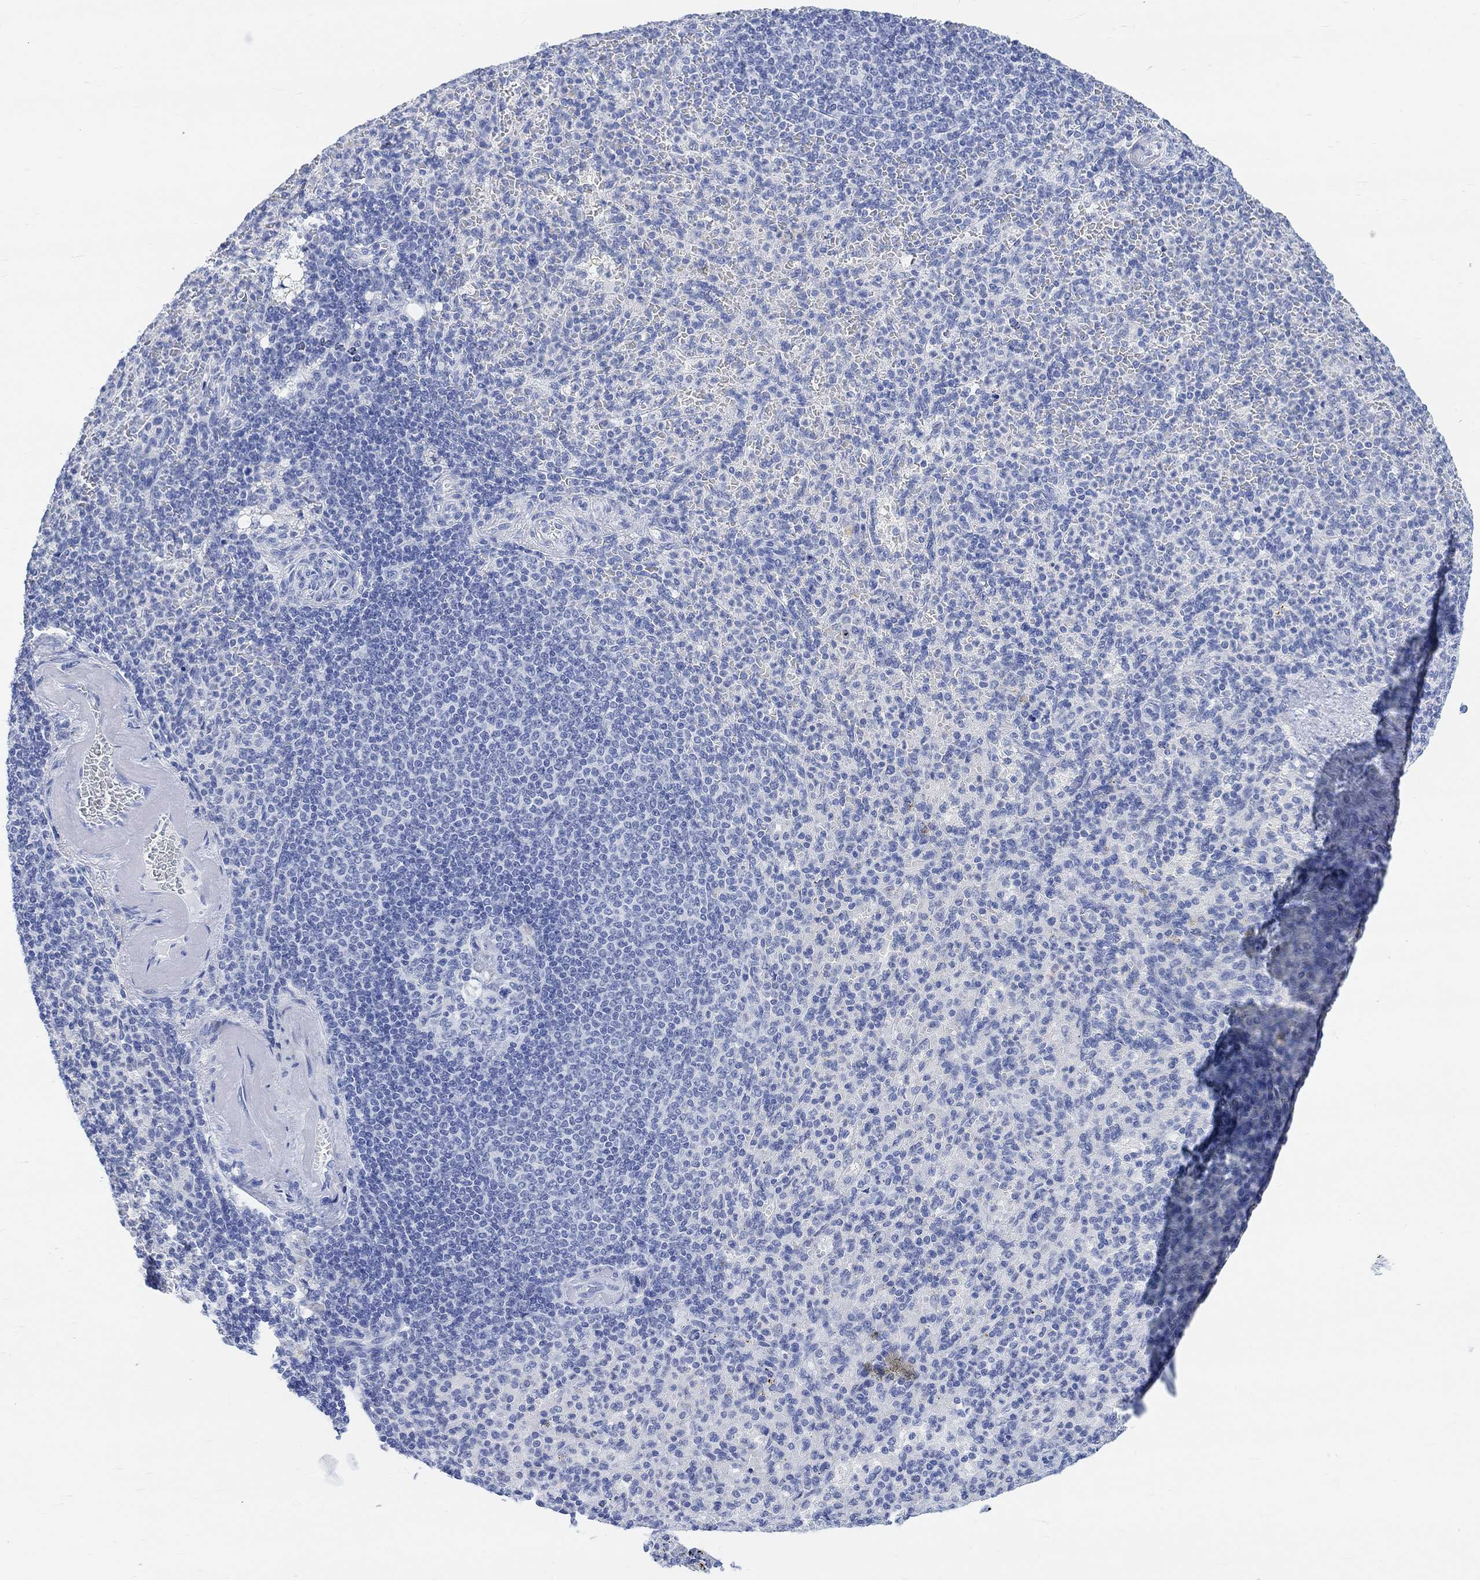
{"staining": {"intensity": "negative", "quantity": "none", "location": "none"}, "tissue": "spleen", "cell_type": "Cells in red pulp", "image_type": "normal", "snomed": [{"axis": "morphology", "description": "Normal tissue, NOS"}, {"axis": "topography", "description": "Spleen"}], "caption": "This is an immunohistochemistry (IHC) image of benign spleen. There is no staining in cells in red pulp.", "gene": "ENO4", "patient": {"sex": "female", "age": 74}}